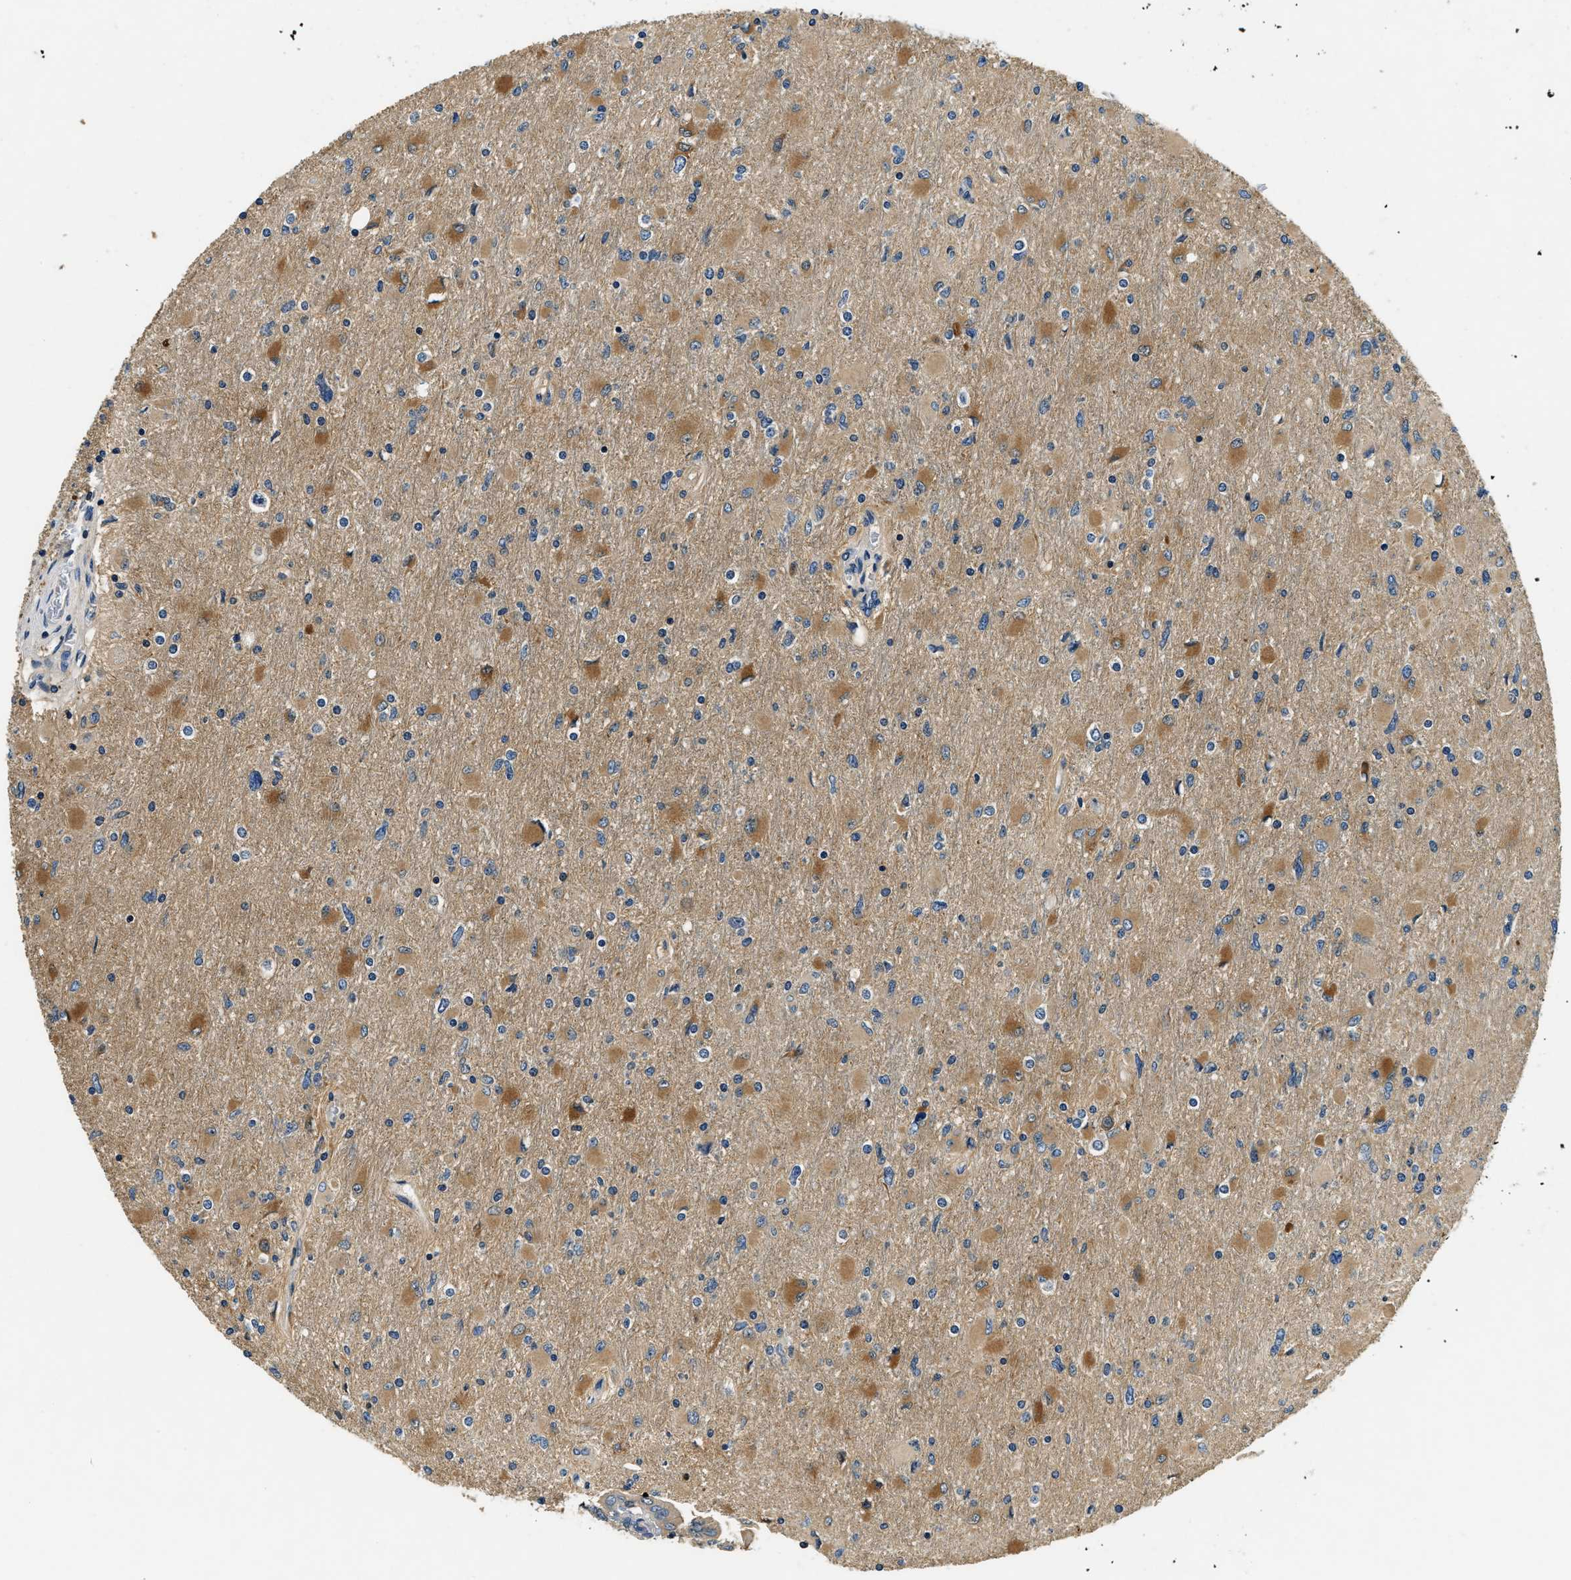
{"staining": {"intensity": "moderate", "quantity": "25%-75%", "location": "cytoplasmic/membranous"}, "tissue": "glioma", "cell_type": "Tumor cells", "image_type": "cancer", "snomed": [{"axis": "morphology", "description": "Glioma, malignant, High grade"}, {"axis": "topography", "description": "Cerebral cortex"}], "caption": "A medium amount of moderate cytoplasmic/membranous staining is seen in approximately 25%-75% of tumor cells in glioma tissue.", "gene": "RESF1", "patient": {"sex": "female", "age": 36}}